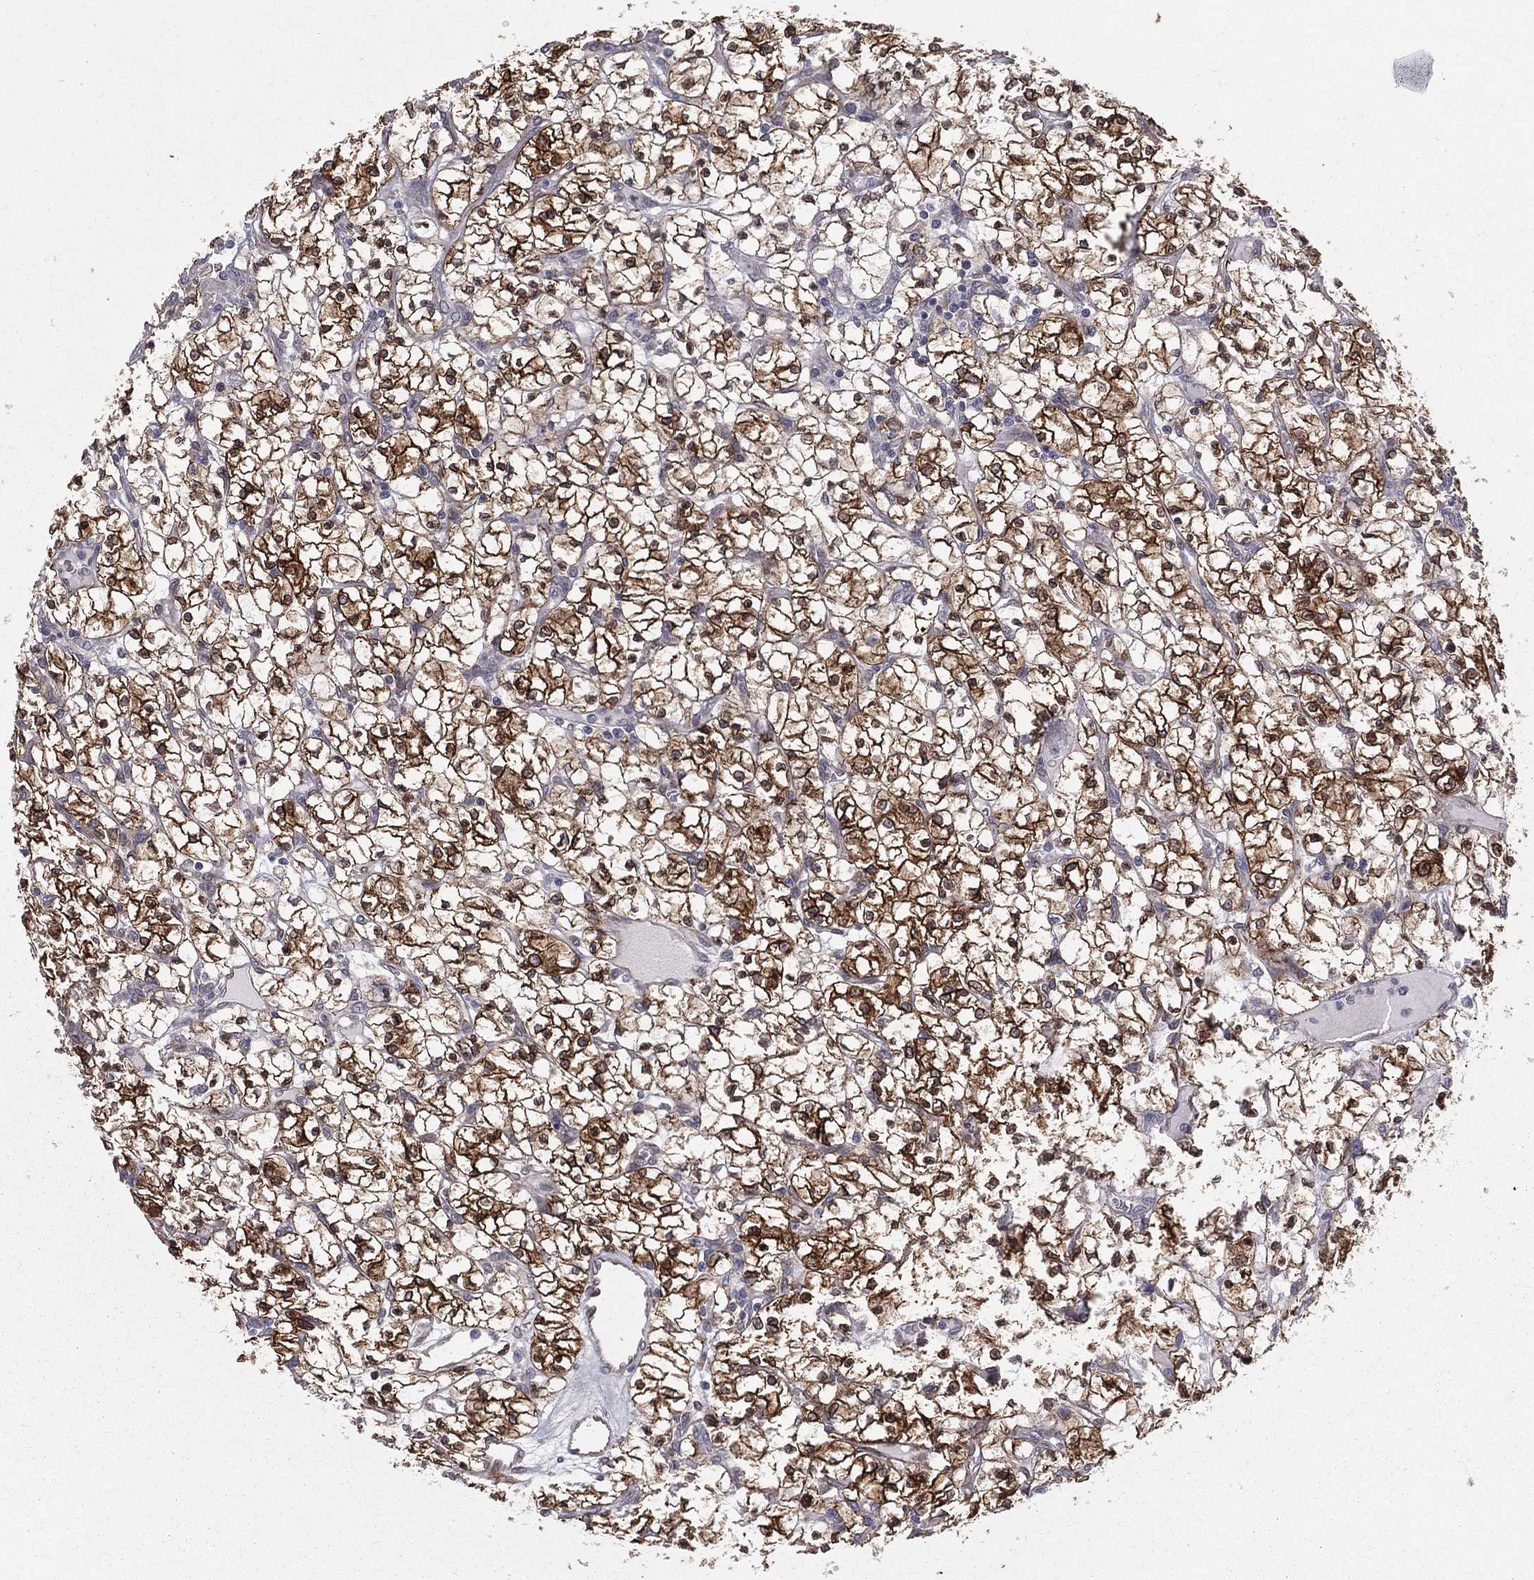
{"staining": {"intensity": "strong", "quantity": ">75%", "location": "cytoplasmic/membranous"}, "tissue": "renal cancer", "cell_type": "Tumor cells", "image_type": "cancer", "snomed": [{"axis": "morphology", "description": "Adenocarcinoma, NOS"}, {"axis": "topography", "description": "Kidney"}], "caption": "Renal cancer tissue reveals strong cytoplasmic/membranous positivity in approximately >75% of tumor cells, visualized by immunohistochemistry.", "gene": "PGRMC1", "patient": {"sex": "female", "age": 64}}